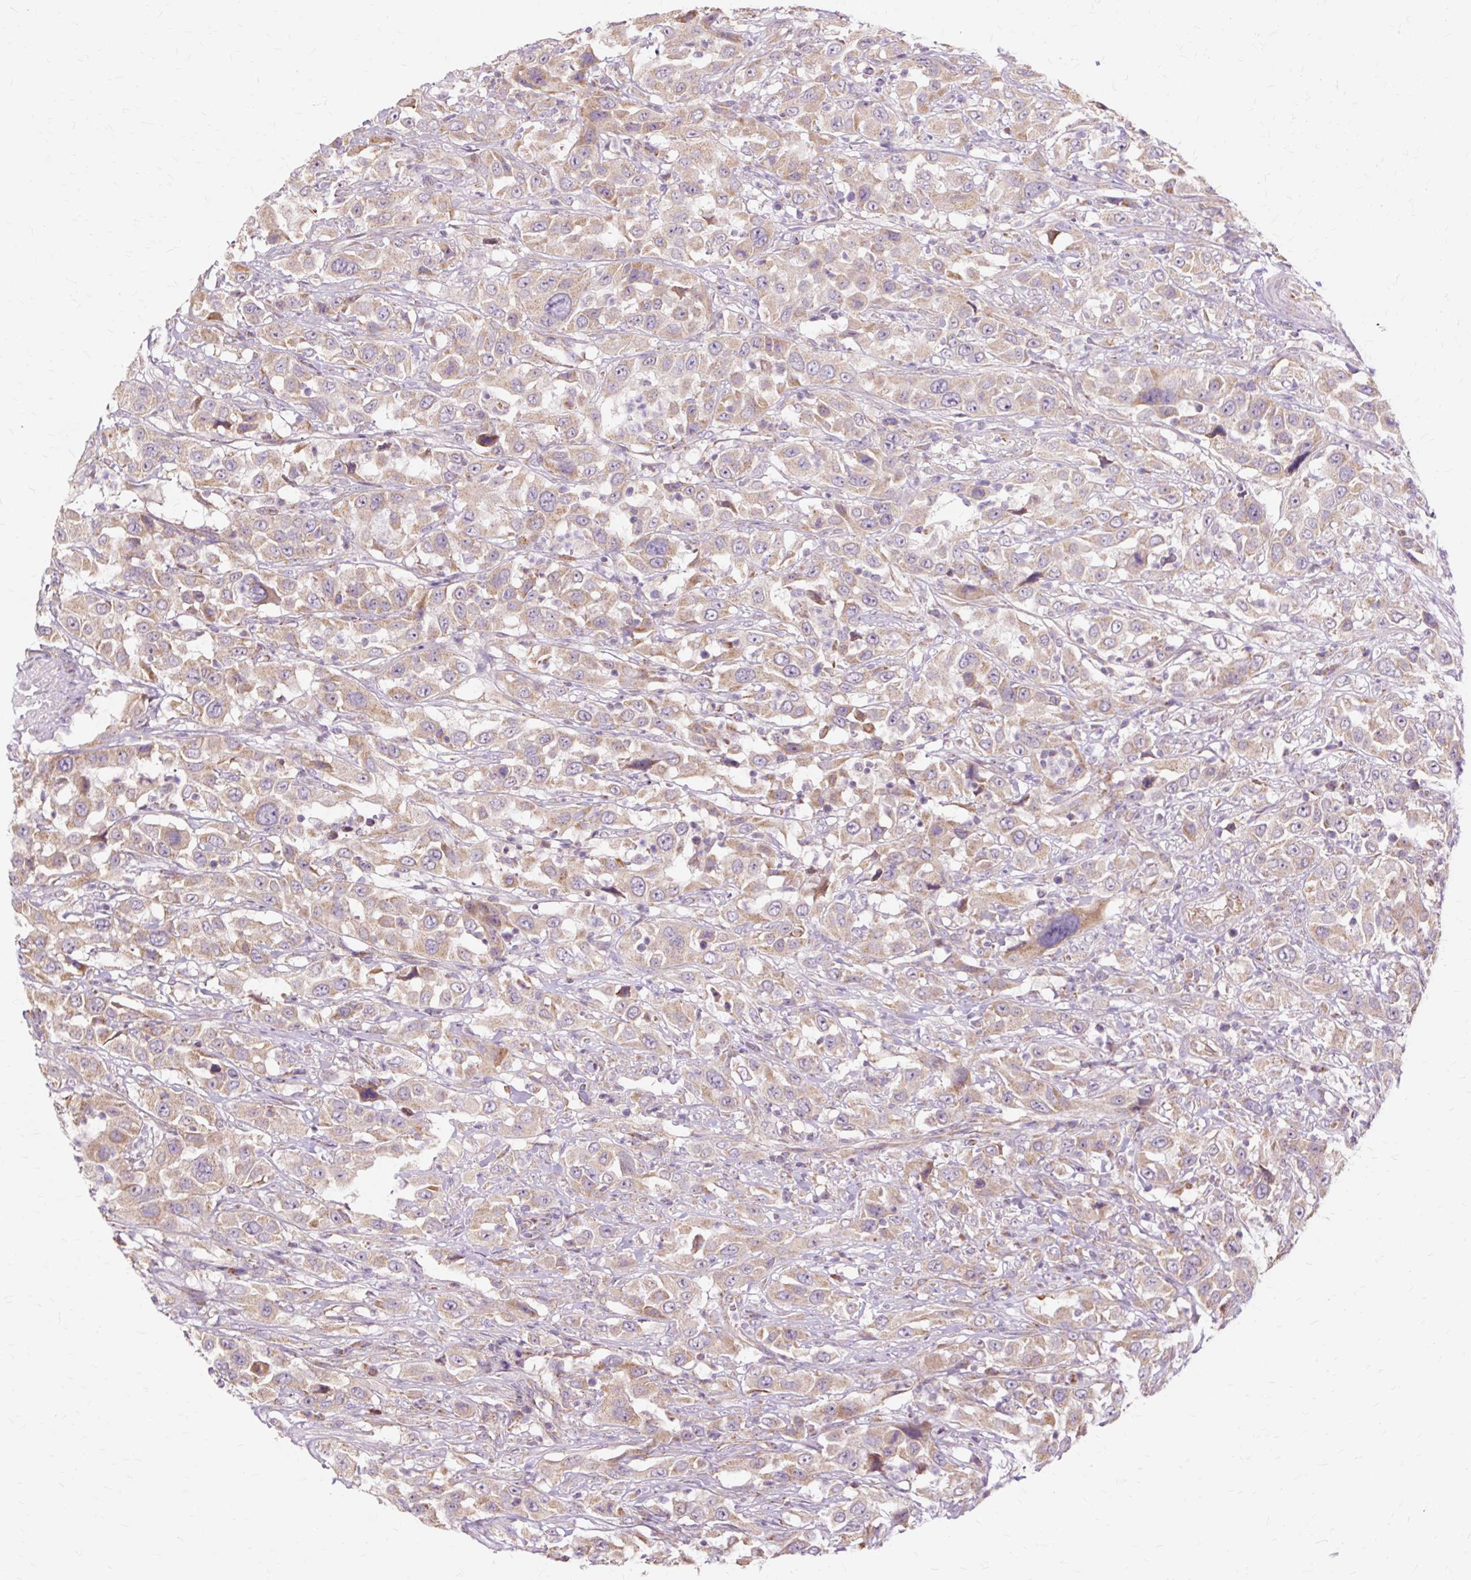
{"staining": {"intensity": "weak", "quantity": ">75%", "location": "cytoplasmic/membranous"}, "tissue": "urothelial cancer", "cell_type": "Tumor cells", "image_type": "cancer", "snomed": [{"axis": "morphology", "description": "Urothelial carcinoma, High grade"}, {"axis": "topography", "description": "Urinary bladder"}], "caption": "Urothelial cancer tissue shows weak cytoplasmic/membranous staining in approximately >75% of tumor cells", "gene": "PDZD2", "patient": {"sex": "male", "age": 61}}